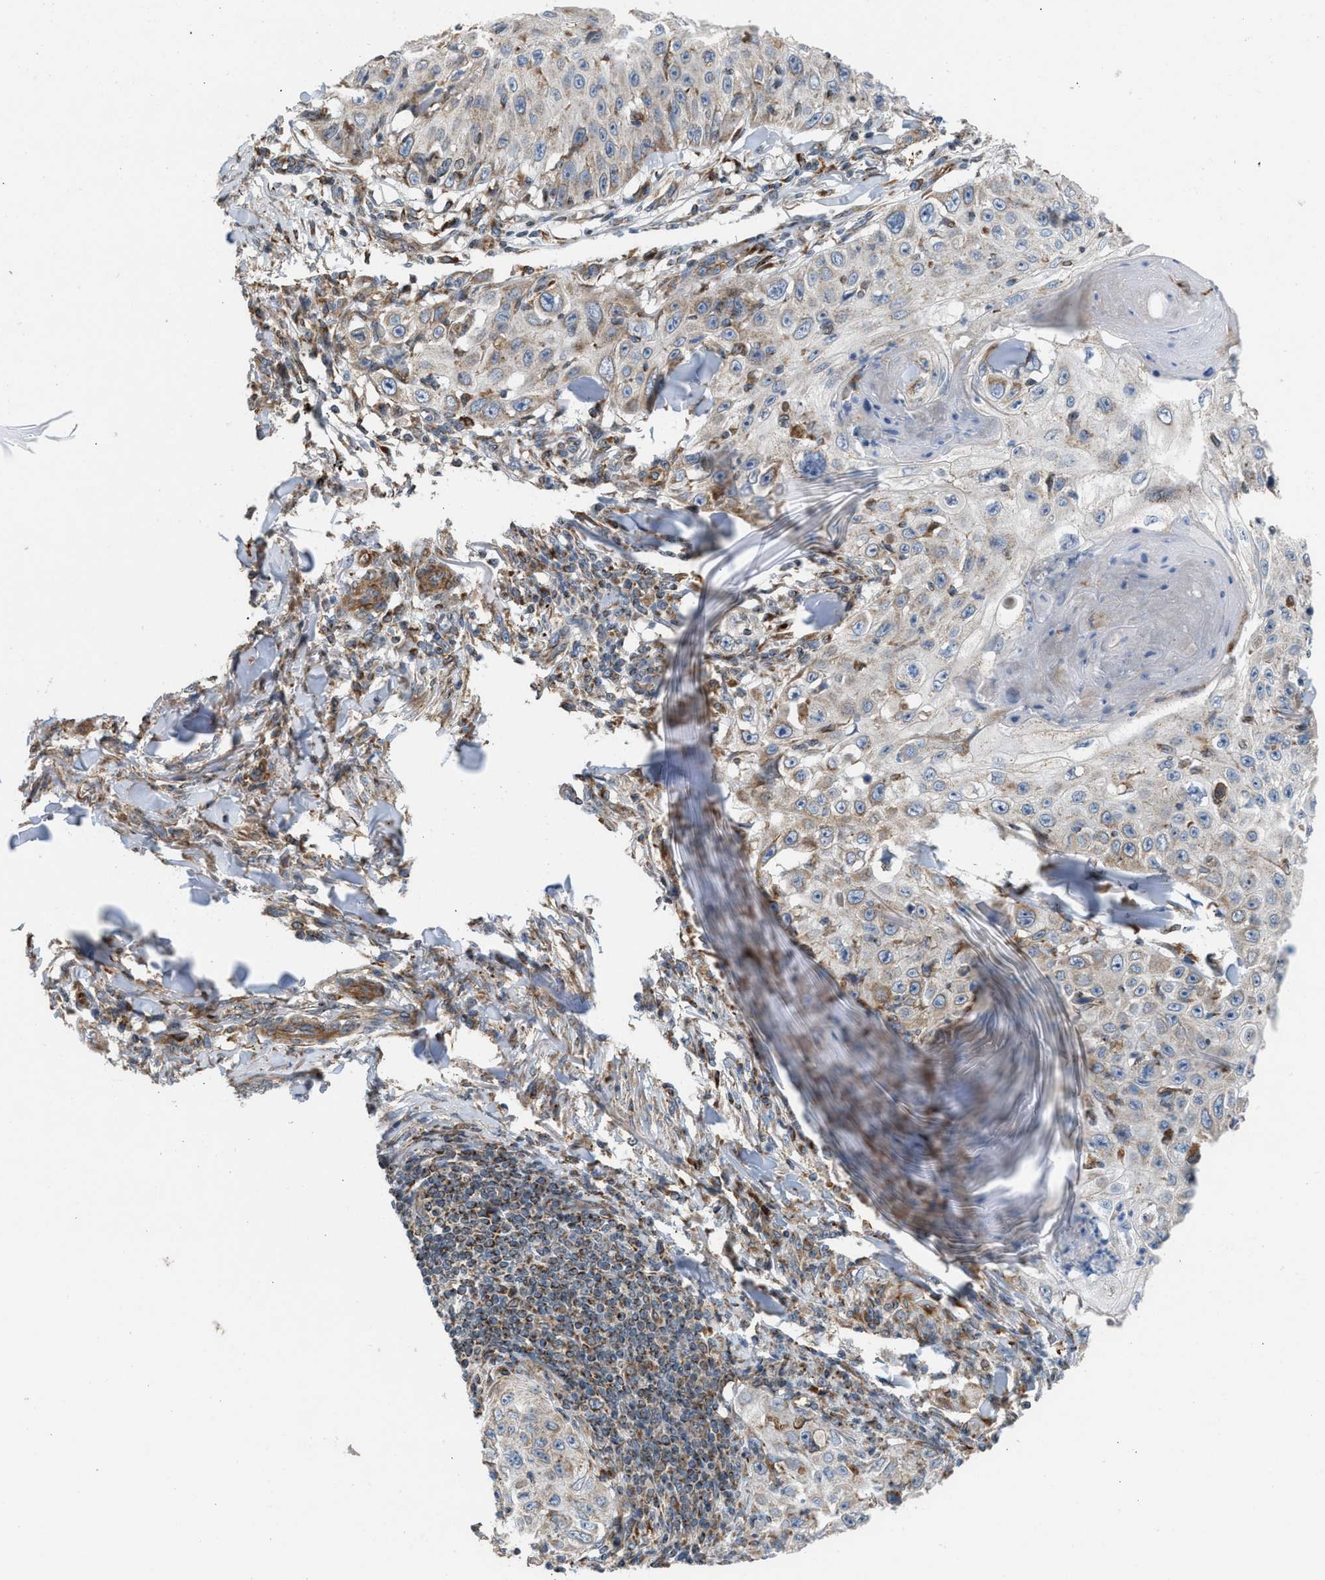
{"staining": {"intensity": "weak", "quantity": "<25%", "location": "cytoplasmic/membranous"}, "tissue": "skin cancer", "cell_type": "Tumor cells", "image_type": "cancer", "snomed": [{"axis": "morphology", "description": "Squamous cell carcinoma, NOS"}, {"axis": "topography", "description": "Skin"}], "caption": "The image reveals no significant expression in tumor cells of skin squamous cell carcinoma. (DAB immunohistochemistry visualized using brightfield microscopy, high magnification).", "gene": "SLC10A3", "patient": {"sex": "male", "age": 86}}